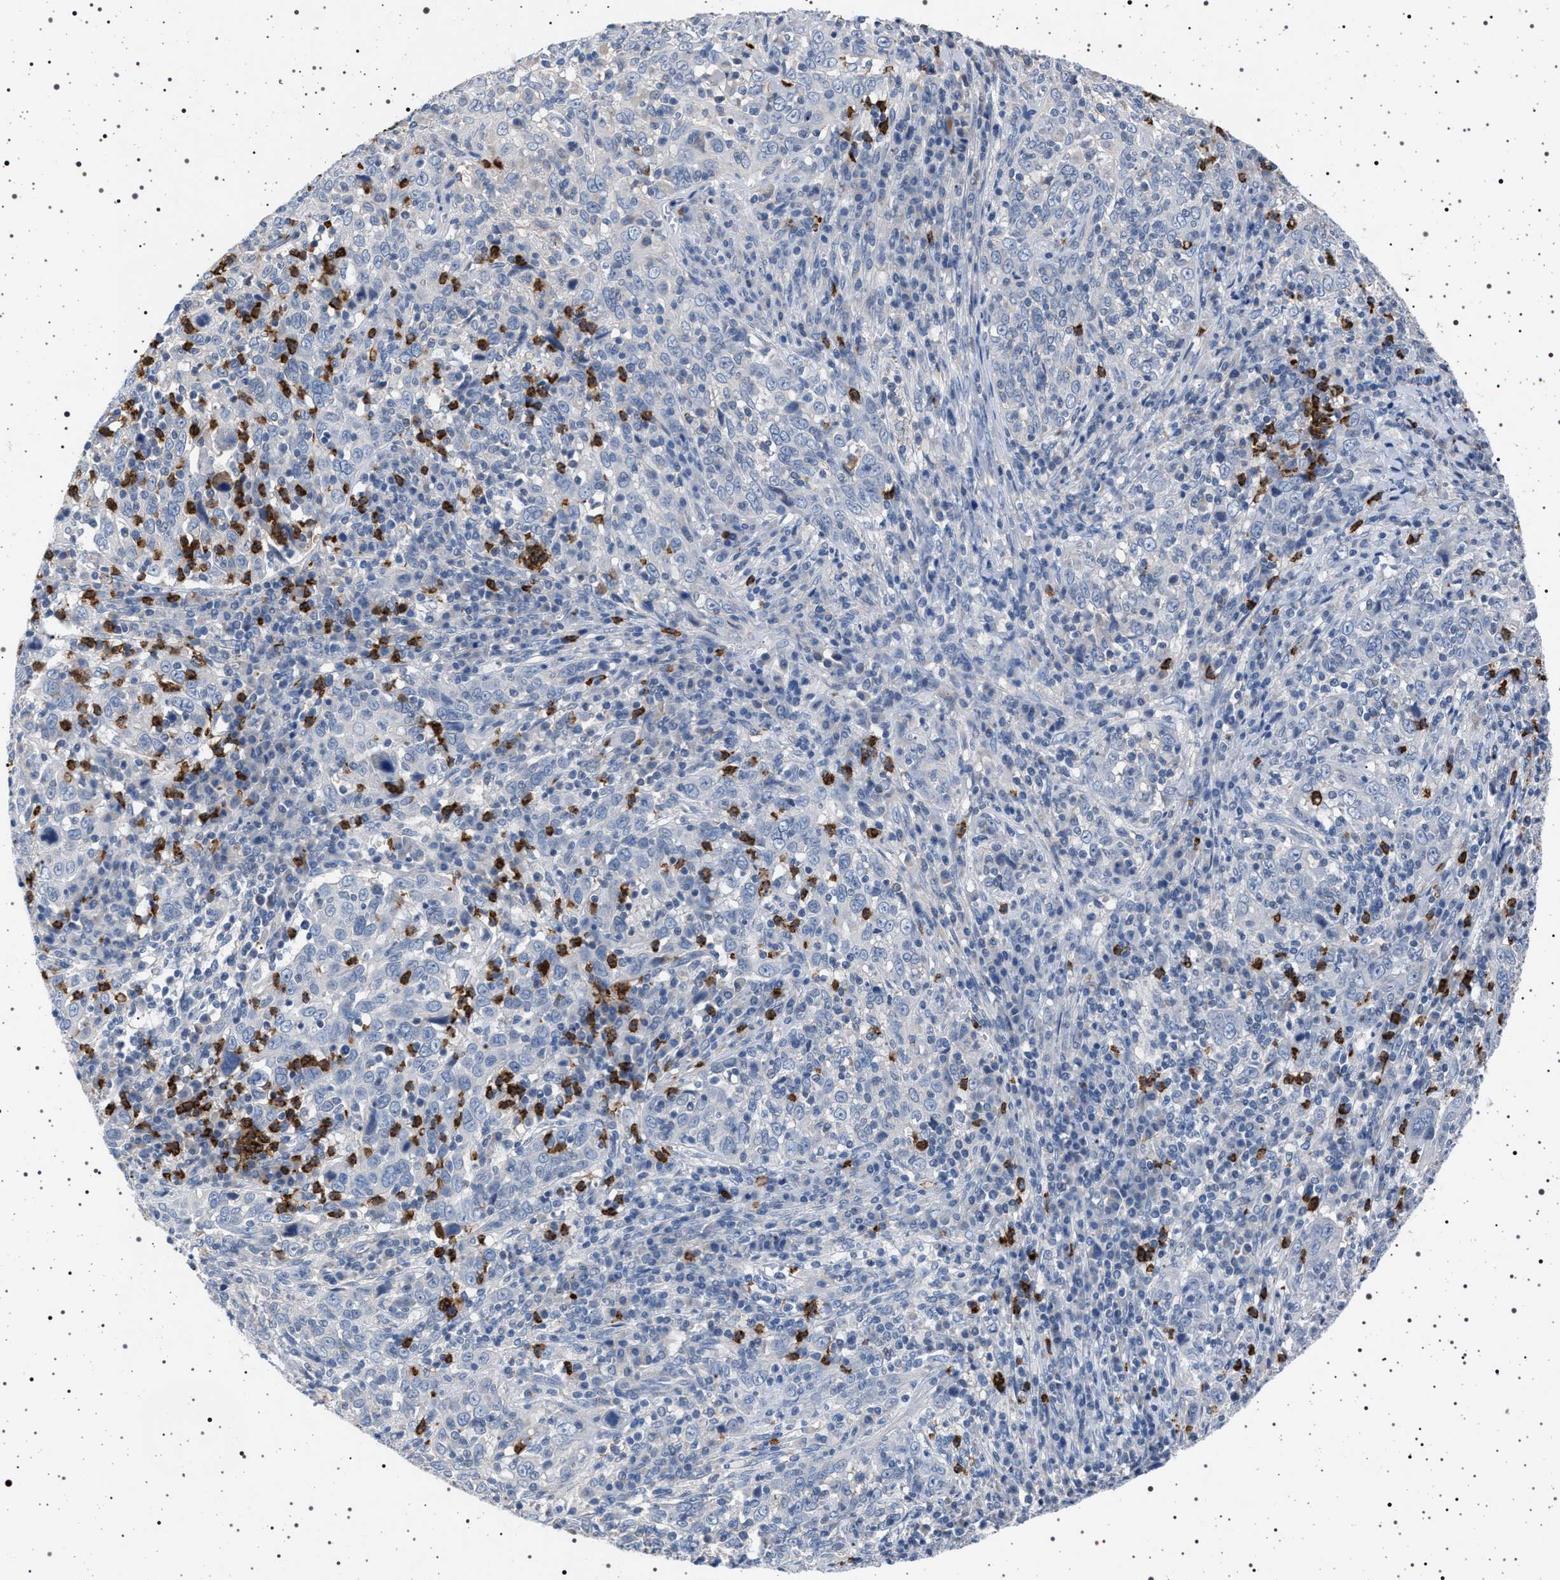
{"staining": {"intensity": "negative", "quantity": "none", "location": "none"}, "tissue": "cervical cancer", "cell_type": "Tumor cells", "image_type": "cancer", "snomed": [{"axis": "morphology", "description": "Squamous cell carcinoma, NOS"}, {"axis": "topography", "description": "Cervix"}], "caption": "Cervical cancer (squamous cell carcinoma) stained for a protein using immunohistochemistry (IHC) shows no expression tumor cells.", "gene": "NAT9", "patient": {"sex": "female", "age": 46}}